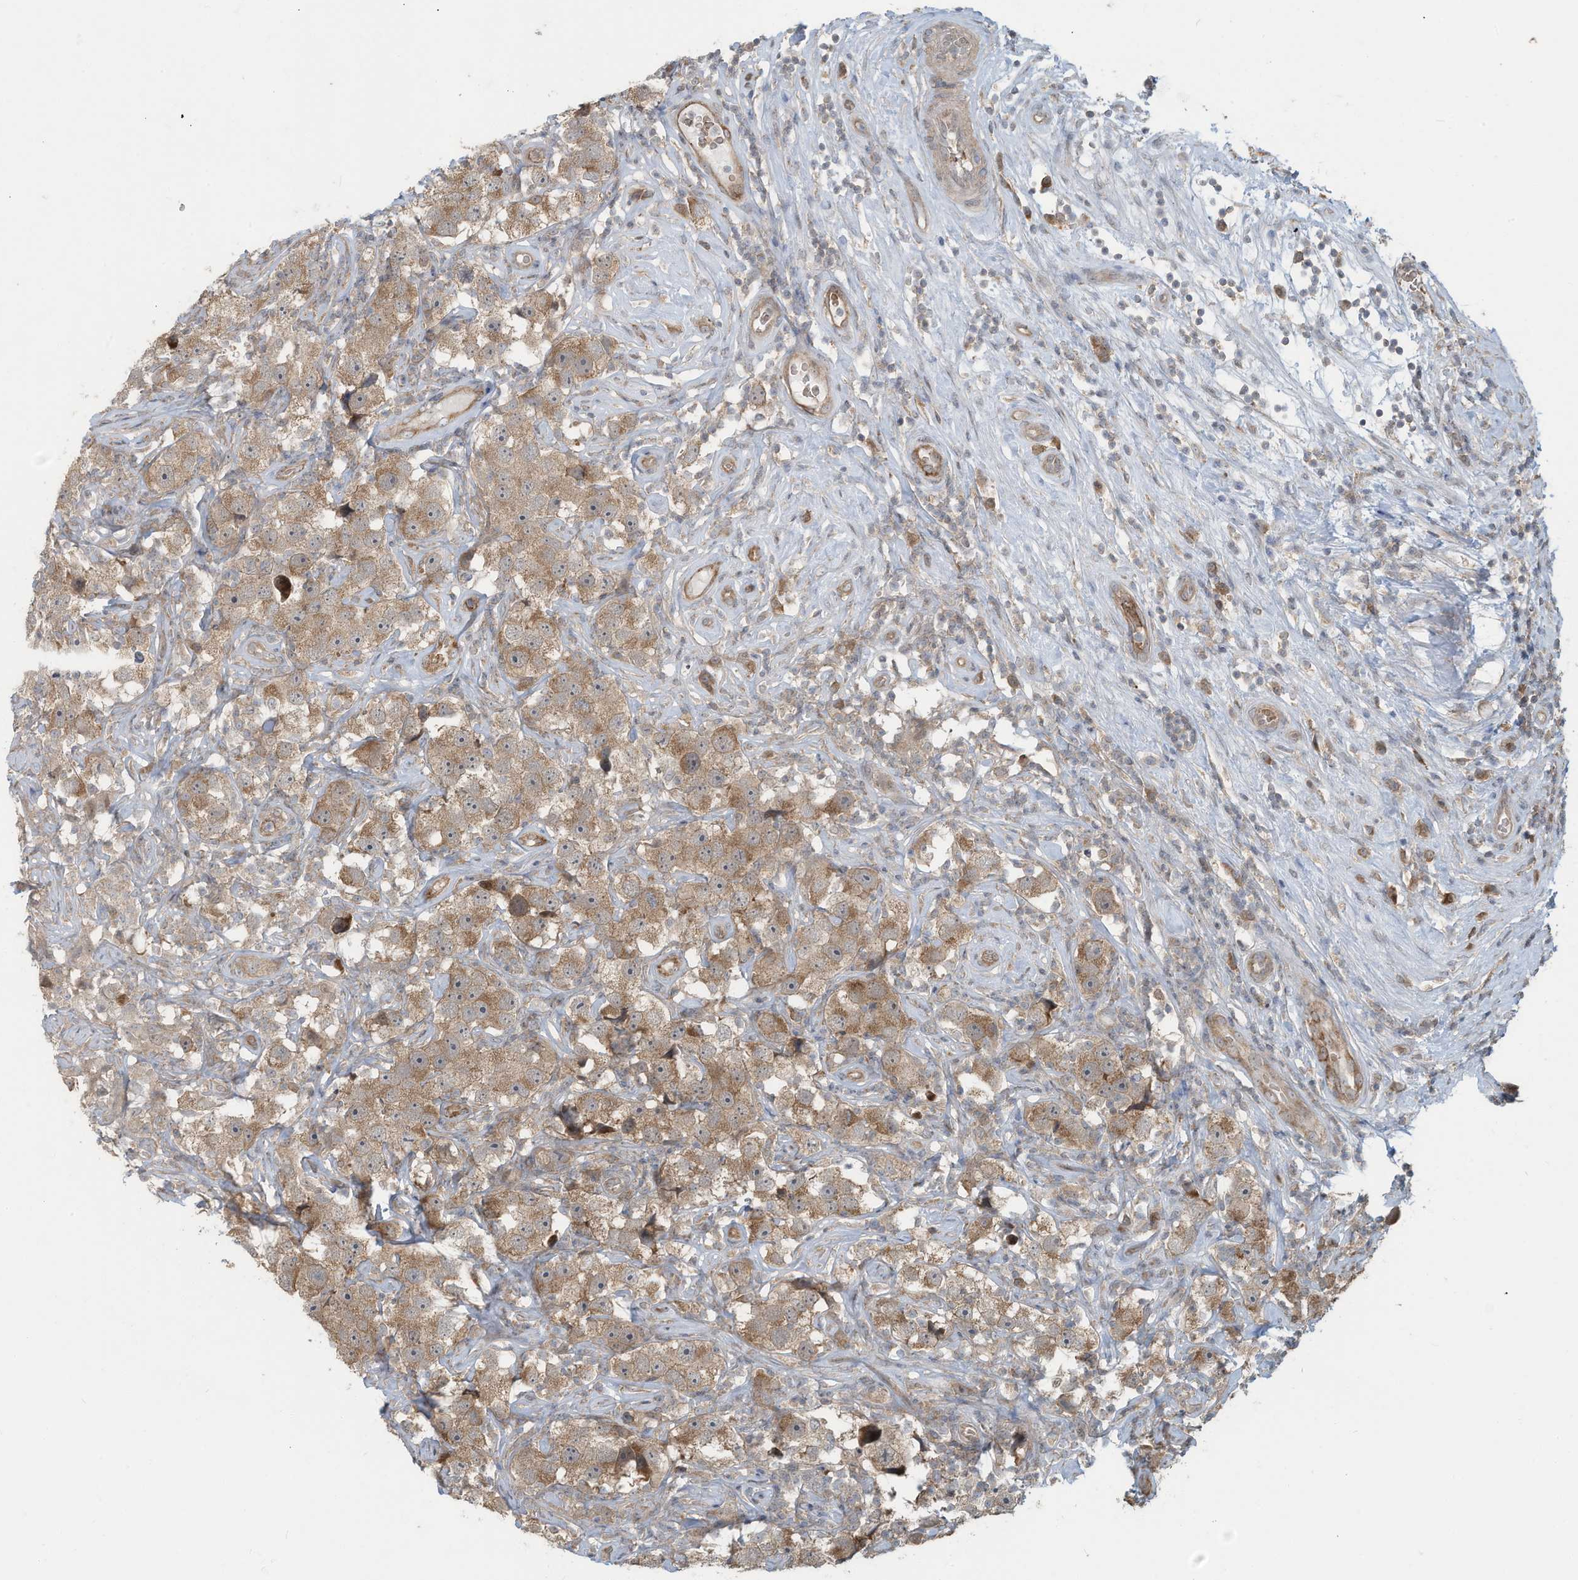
{"staining": {"intensity": "moderate", "quantity": ">75%", "location": "cytoplasmic/membranous"}, "tissue": "testis cancer", "cell_type": "Tumor cells", "image_type": "cancer", "snomed": [{"axis": "morphology", "description": "Seminoma, NOS"}, {"axis": "topography", "description": "Testis"}], "caption": "Immunohistochemistry staining of testis cancer, which demonstrates medium levels of moderate cytoplasmic/membranous staining in approximately >75% of tumor cells indicating moderate cytoplasmic/membranous protein staining. The staining was performed using DAB (brown) for protein detection and nuclei were counterstained in hematoxylin (blue).", "gene": "ERI2", "patient": {"sex": "male", "age": 49}}